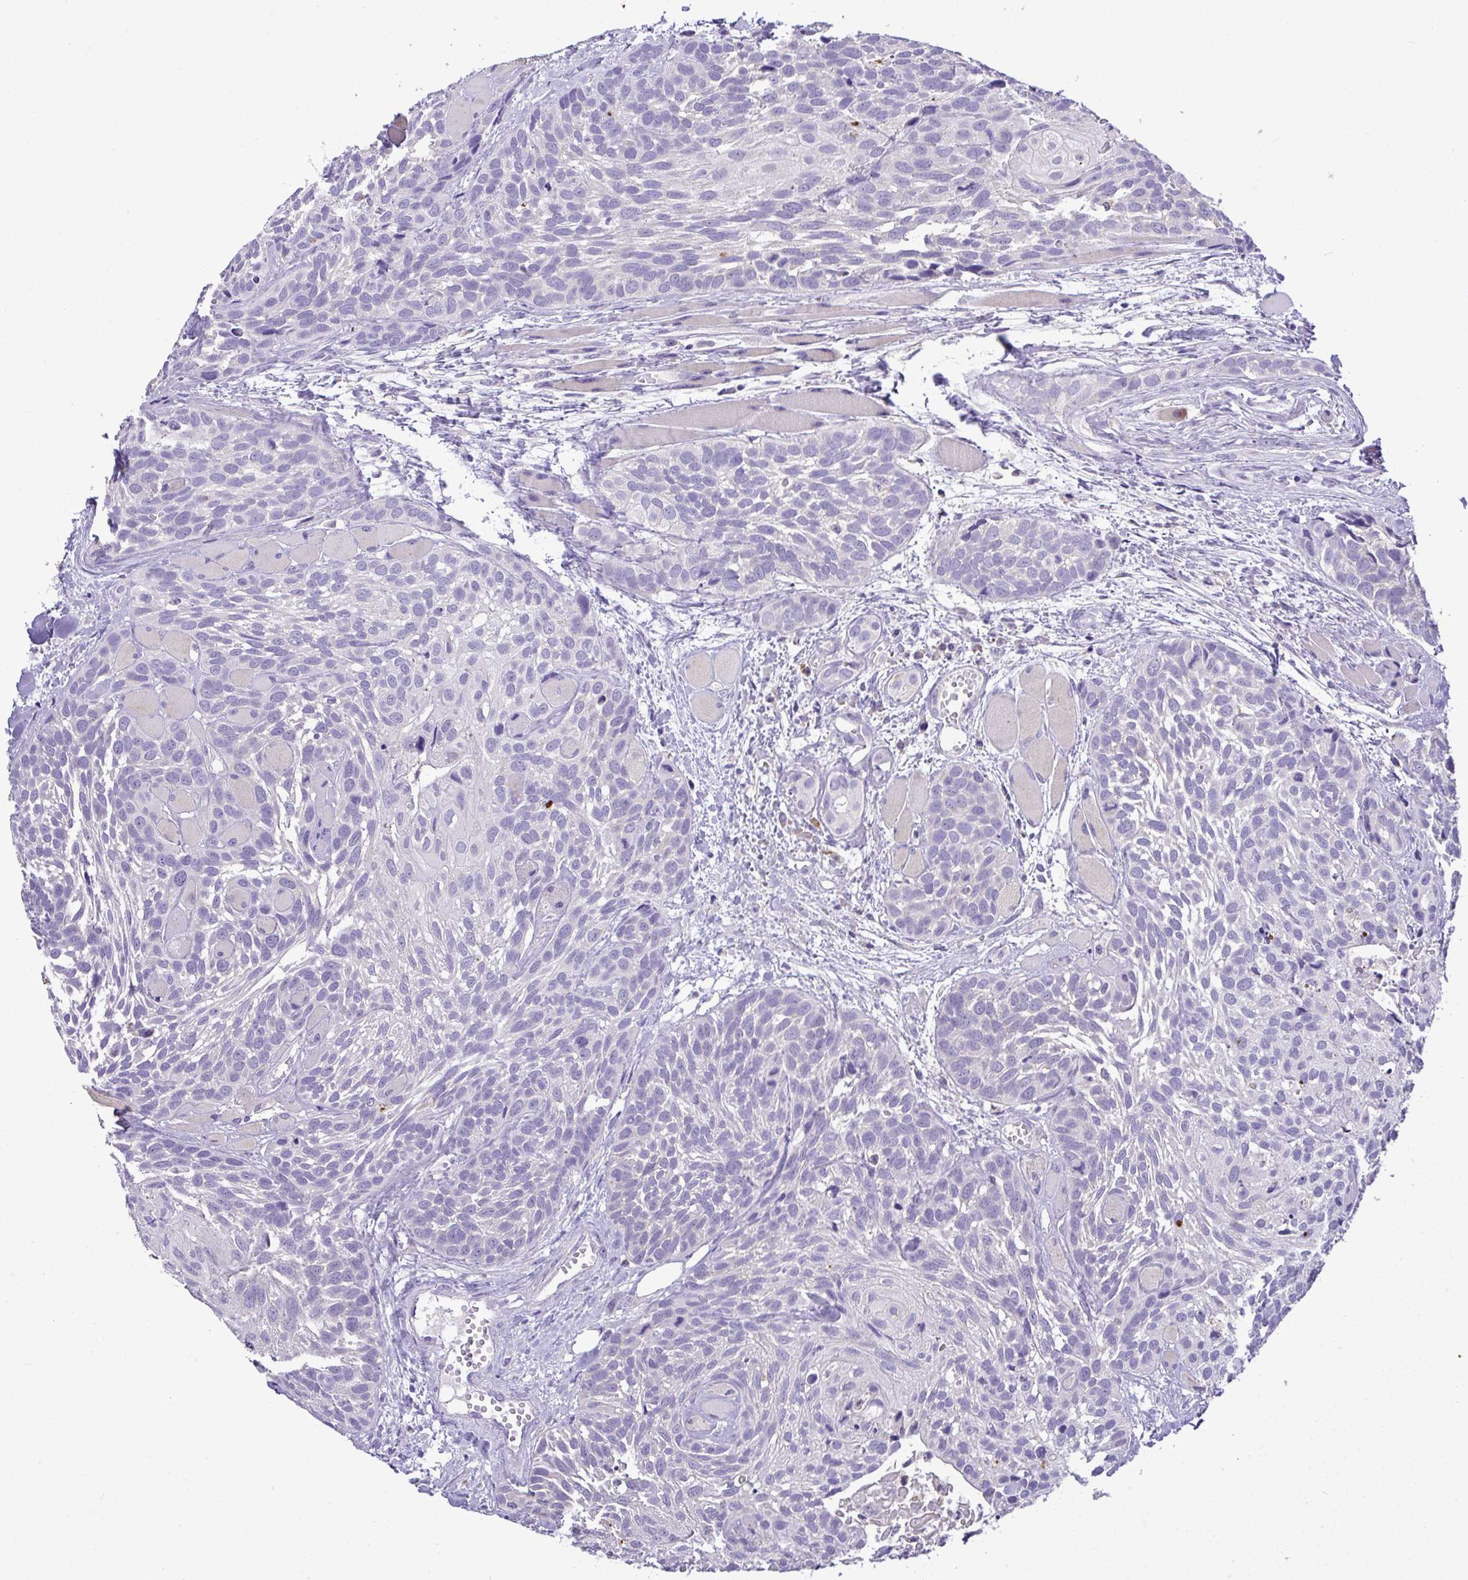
{"staining": {"intensity": "negative", "quantity": "none", "location": "none"}, "tissue": "head and neck cancer", "cell_type": "Tumor cells", "image_type": "cancer", "snomed": [{"axis": "morphology", "description": "Squamous cell carcinoma, NOS"}, {"axis": "topography", "description": "Head-Neck"}], "caption": "Micrograph shows no protein expression in tumor cells of head and neck cancer (squamous cell carcinoma) tissue.", "gene": "ST8SIA2", "patient": {"sex": "female", "age": 50}}